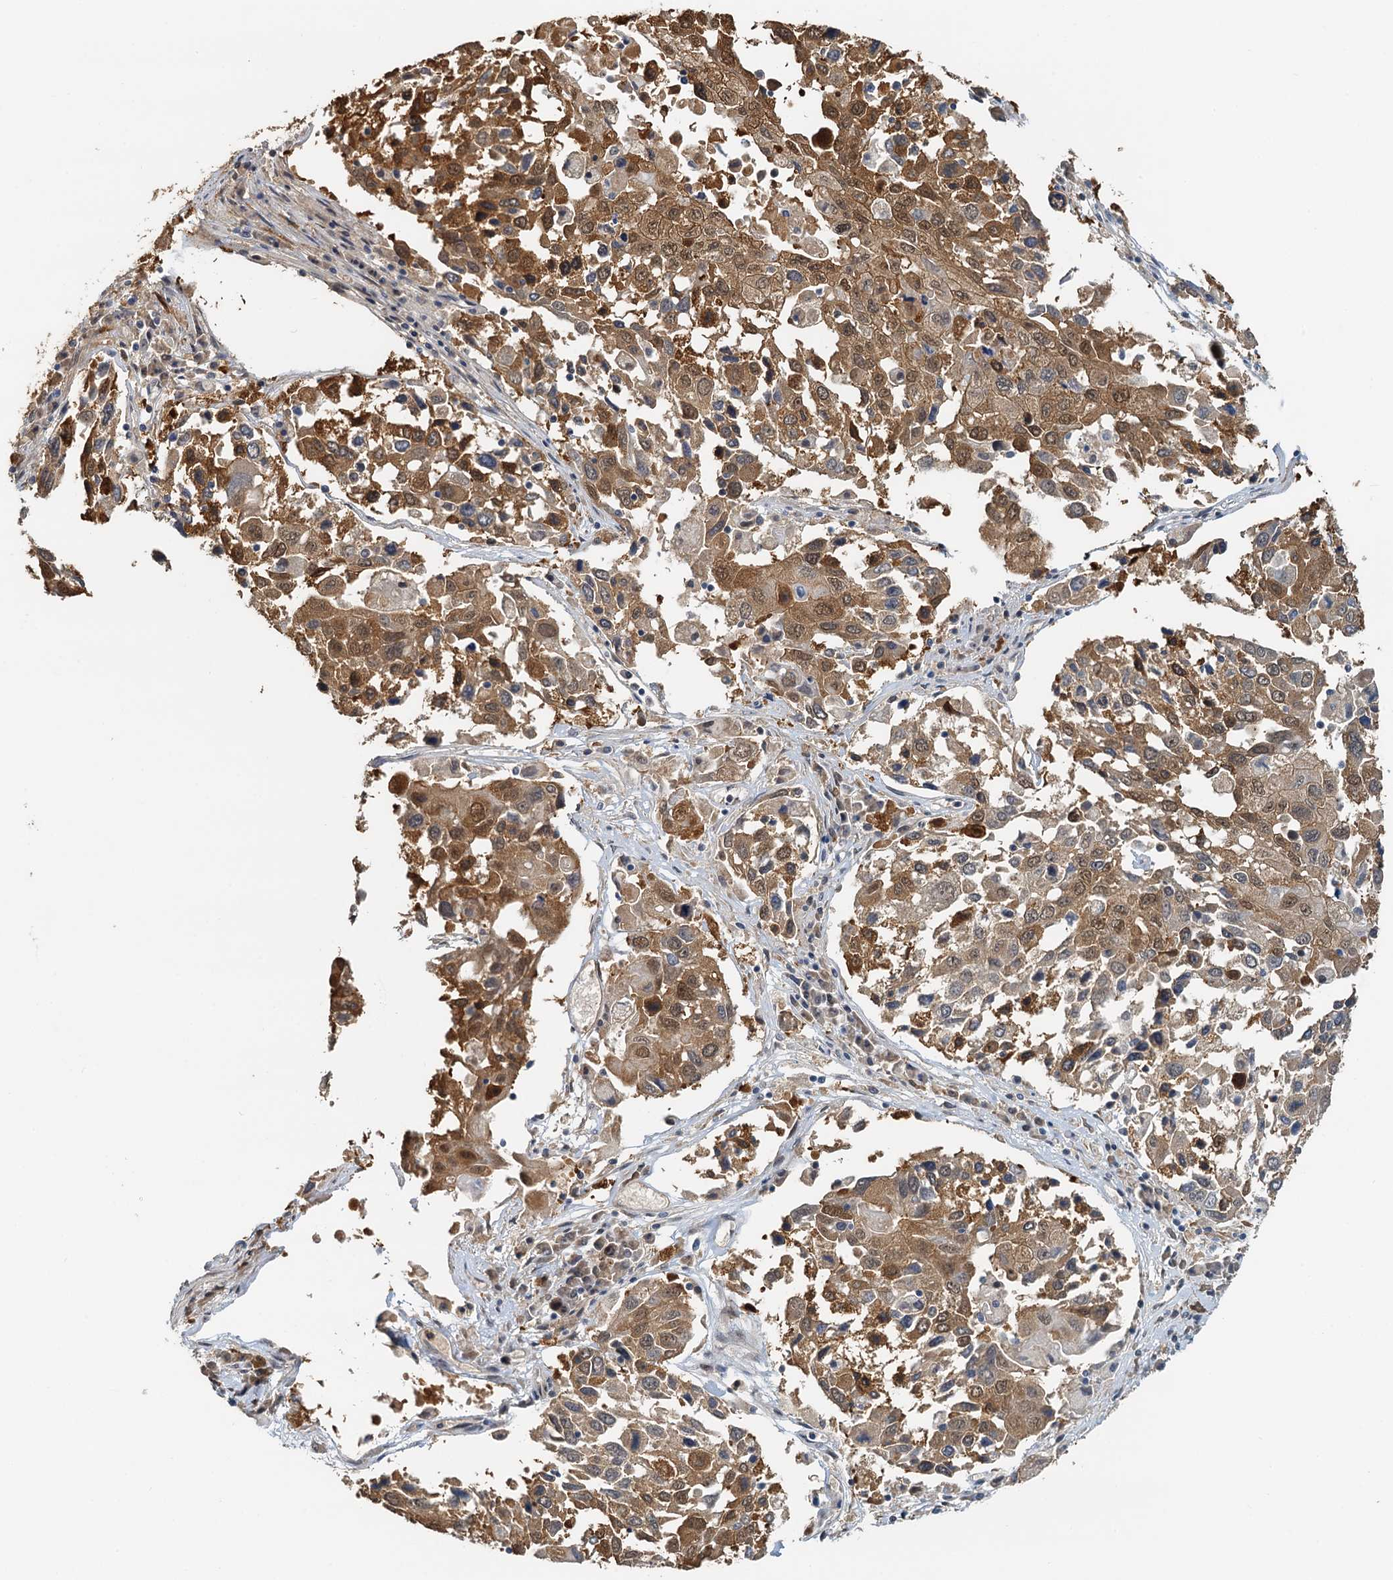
{"staining": {"intensity": "moderate", "quantity": ">75%", "location": "cytoplasmic/membranous,nuclear"}, "tissue": "lung cancer", "cell_type": "Tumor cells", "image_type": "cancer", "snomed": [{"axis": "morphology", "description": "Squamous cell carcinoma, NOS"}, {"axis": "topography", "description": "Lung"}], "caption": "Lung squamous cell carcinoma stained with IHC demonstrates moderate cytoplasmic/membranous and nuclear staining in about >75% of tumor cells. The protein of interest is stained brown, and the nuclei are stained in blue (DAB (3,3'-diaminobenzidine) IHC with brightfield microscopy, high magnification).", "gene": "SPINDOC", "patient": {"sex": "male", "age": 65}}